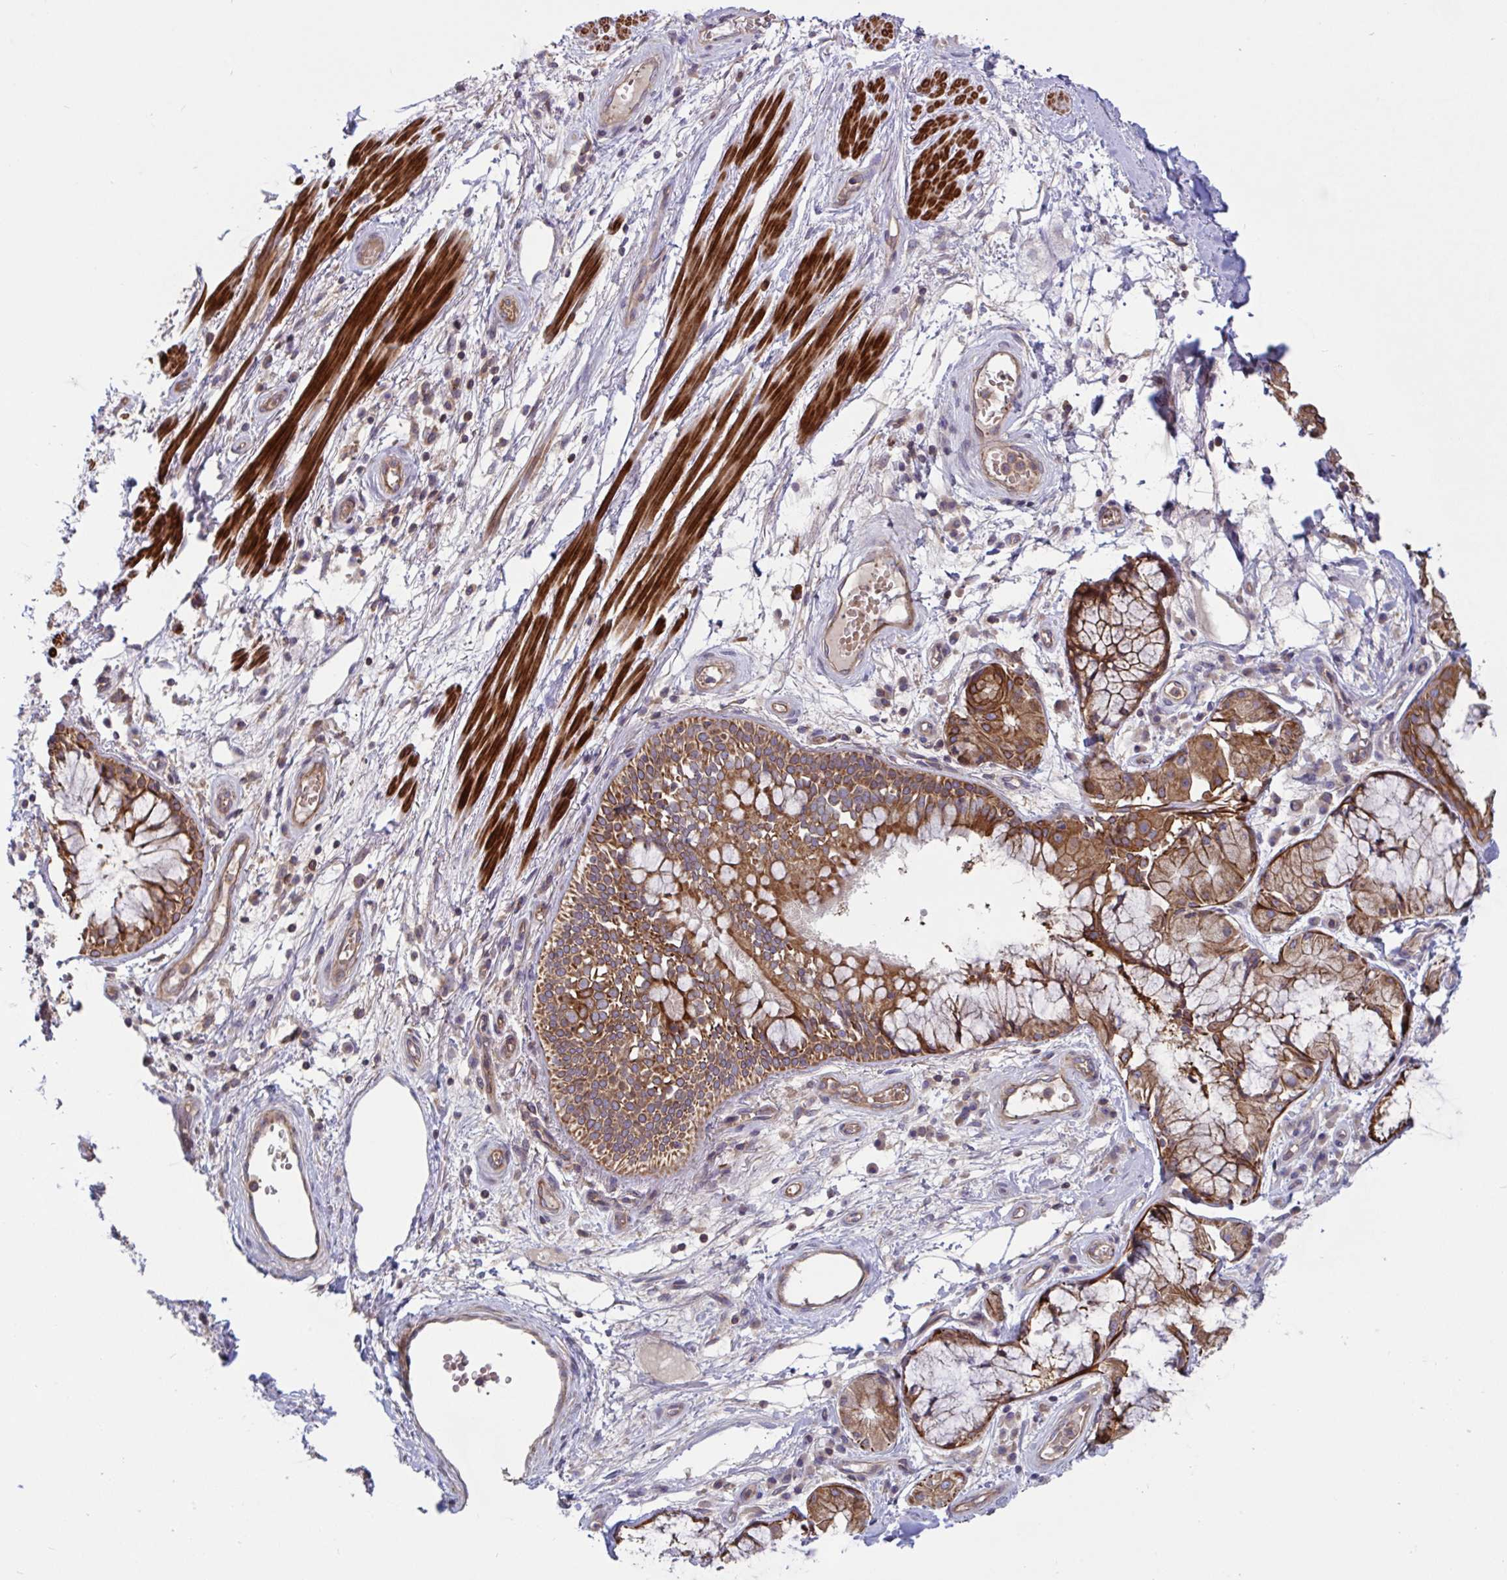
{"staining": {"intensity": "negative", "quantity": "none", "location": "none"}, "tissue": "adipose tissue", "cell_type": "Adipocytes", "image_type": "normal", "snomed": [{"axis": "morphology", "description": "Normal tissue, NOS"}, {"axis": "topography", "description": "Cartilage tissue"}, {"axis": "topography", "description": "Bronchus"}], "caption": "Histopathology image shows no significant protein positivity in adipocytes of unremarkable adipose tissue. (DAB IHC with hematoxylin counter stain).", "gene": "TANK", "patient": {"sex": "male", "age": 64}}